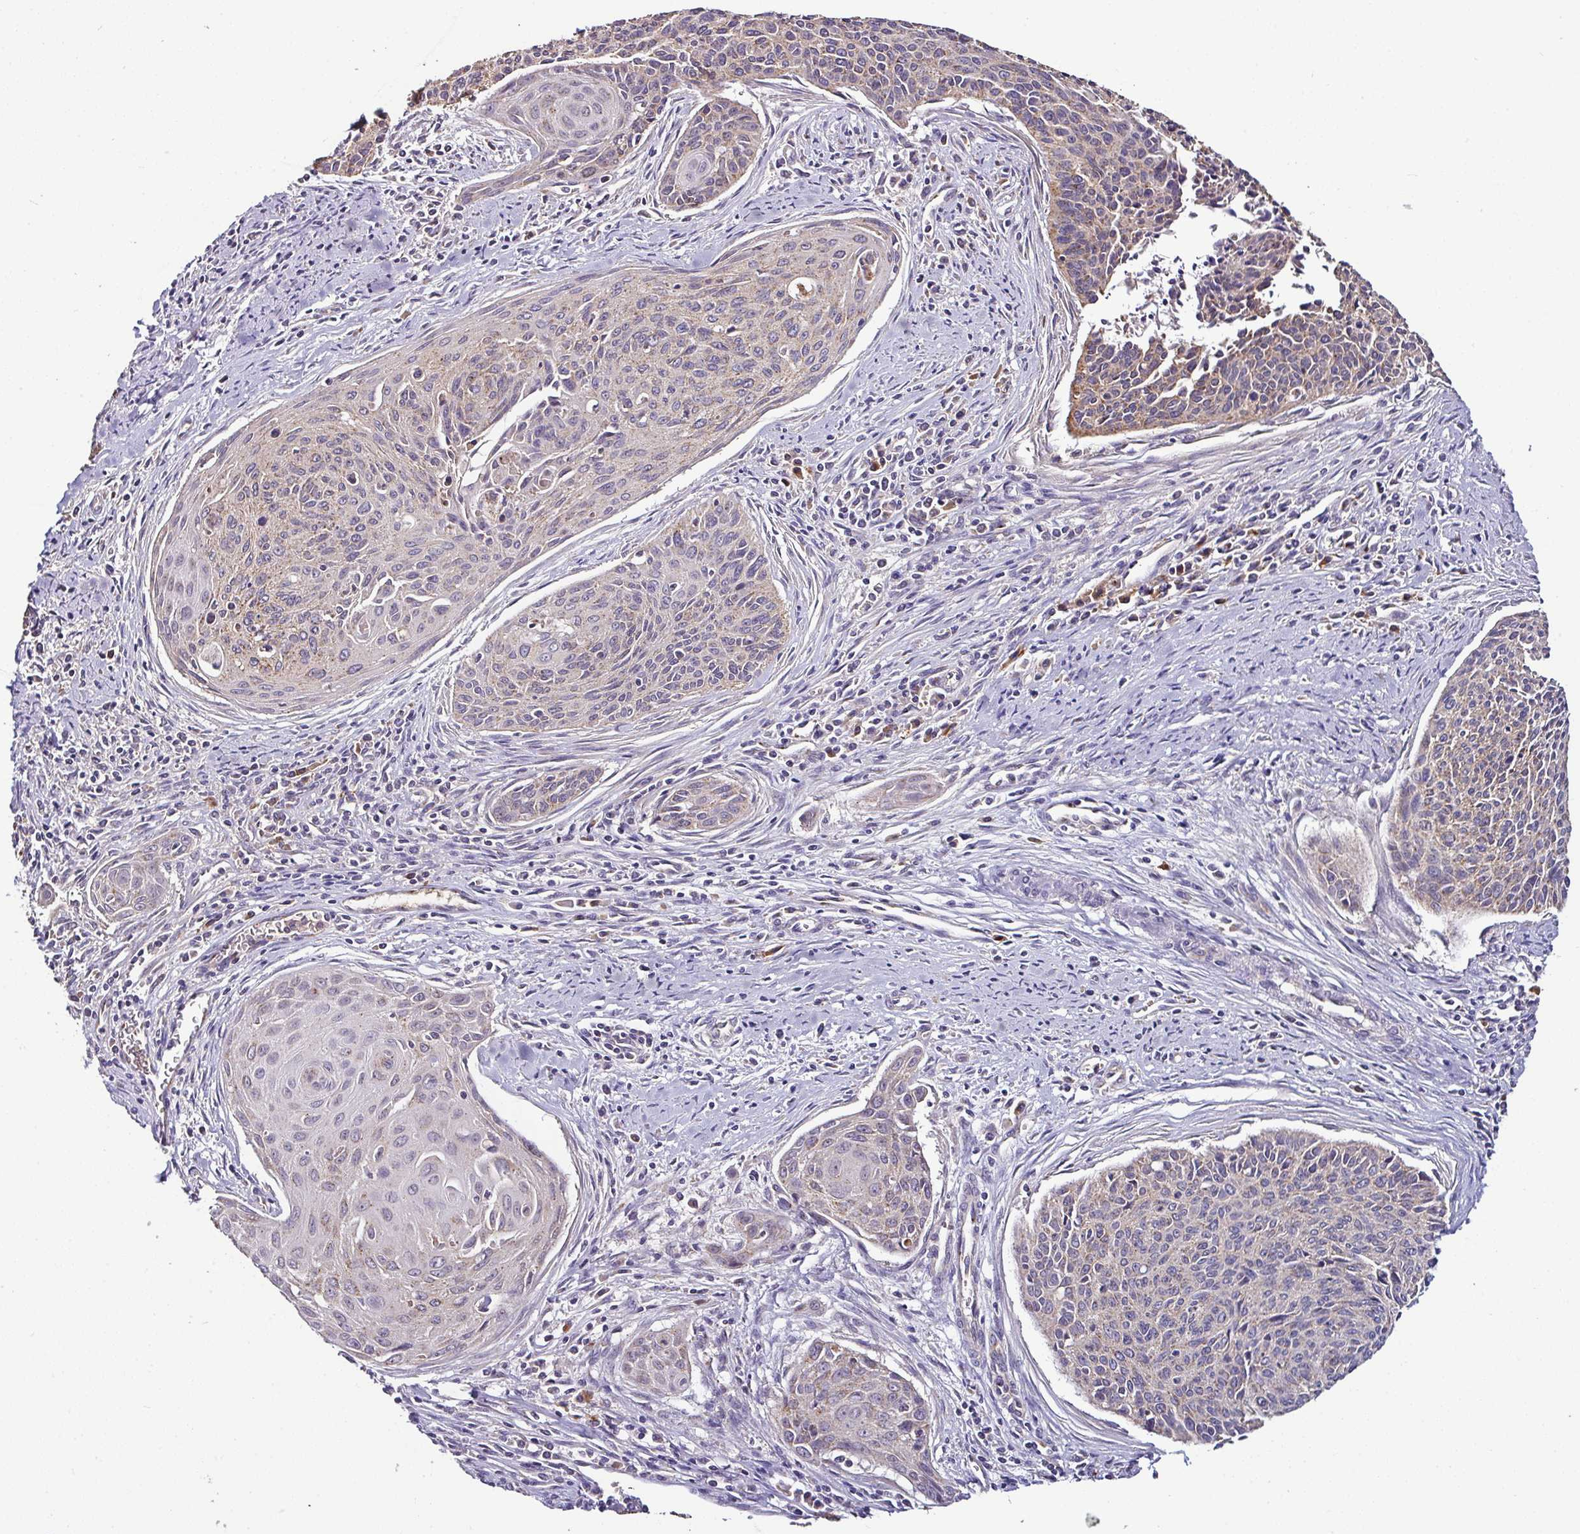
{"staining": {"intensity": "negative", "quantity": "none", "location": "none"}, "tissue": "cervical cancer", "cell_type": "Tumor cells", "image_type": "cancer", "snomed": [{"axis": "morphology", "description": "Squamous cell carcinoma, NOS"}, {"axis": "topography", "description": "Cervix"}], "caption": "DAB (3,3'-diaminobenzidine) immunohistochemical staining of cervical cancer reveals no significant staining in tumor cells.", "gene": "CPD", "patient": {"sex": "female", "age": 55}}